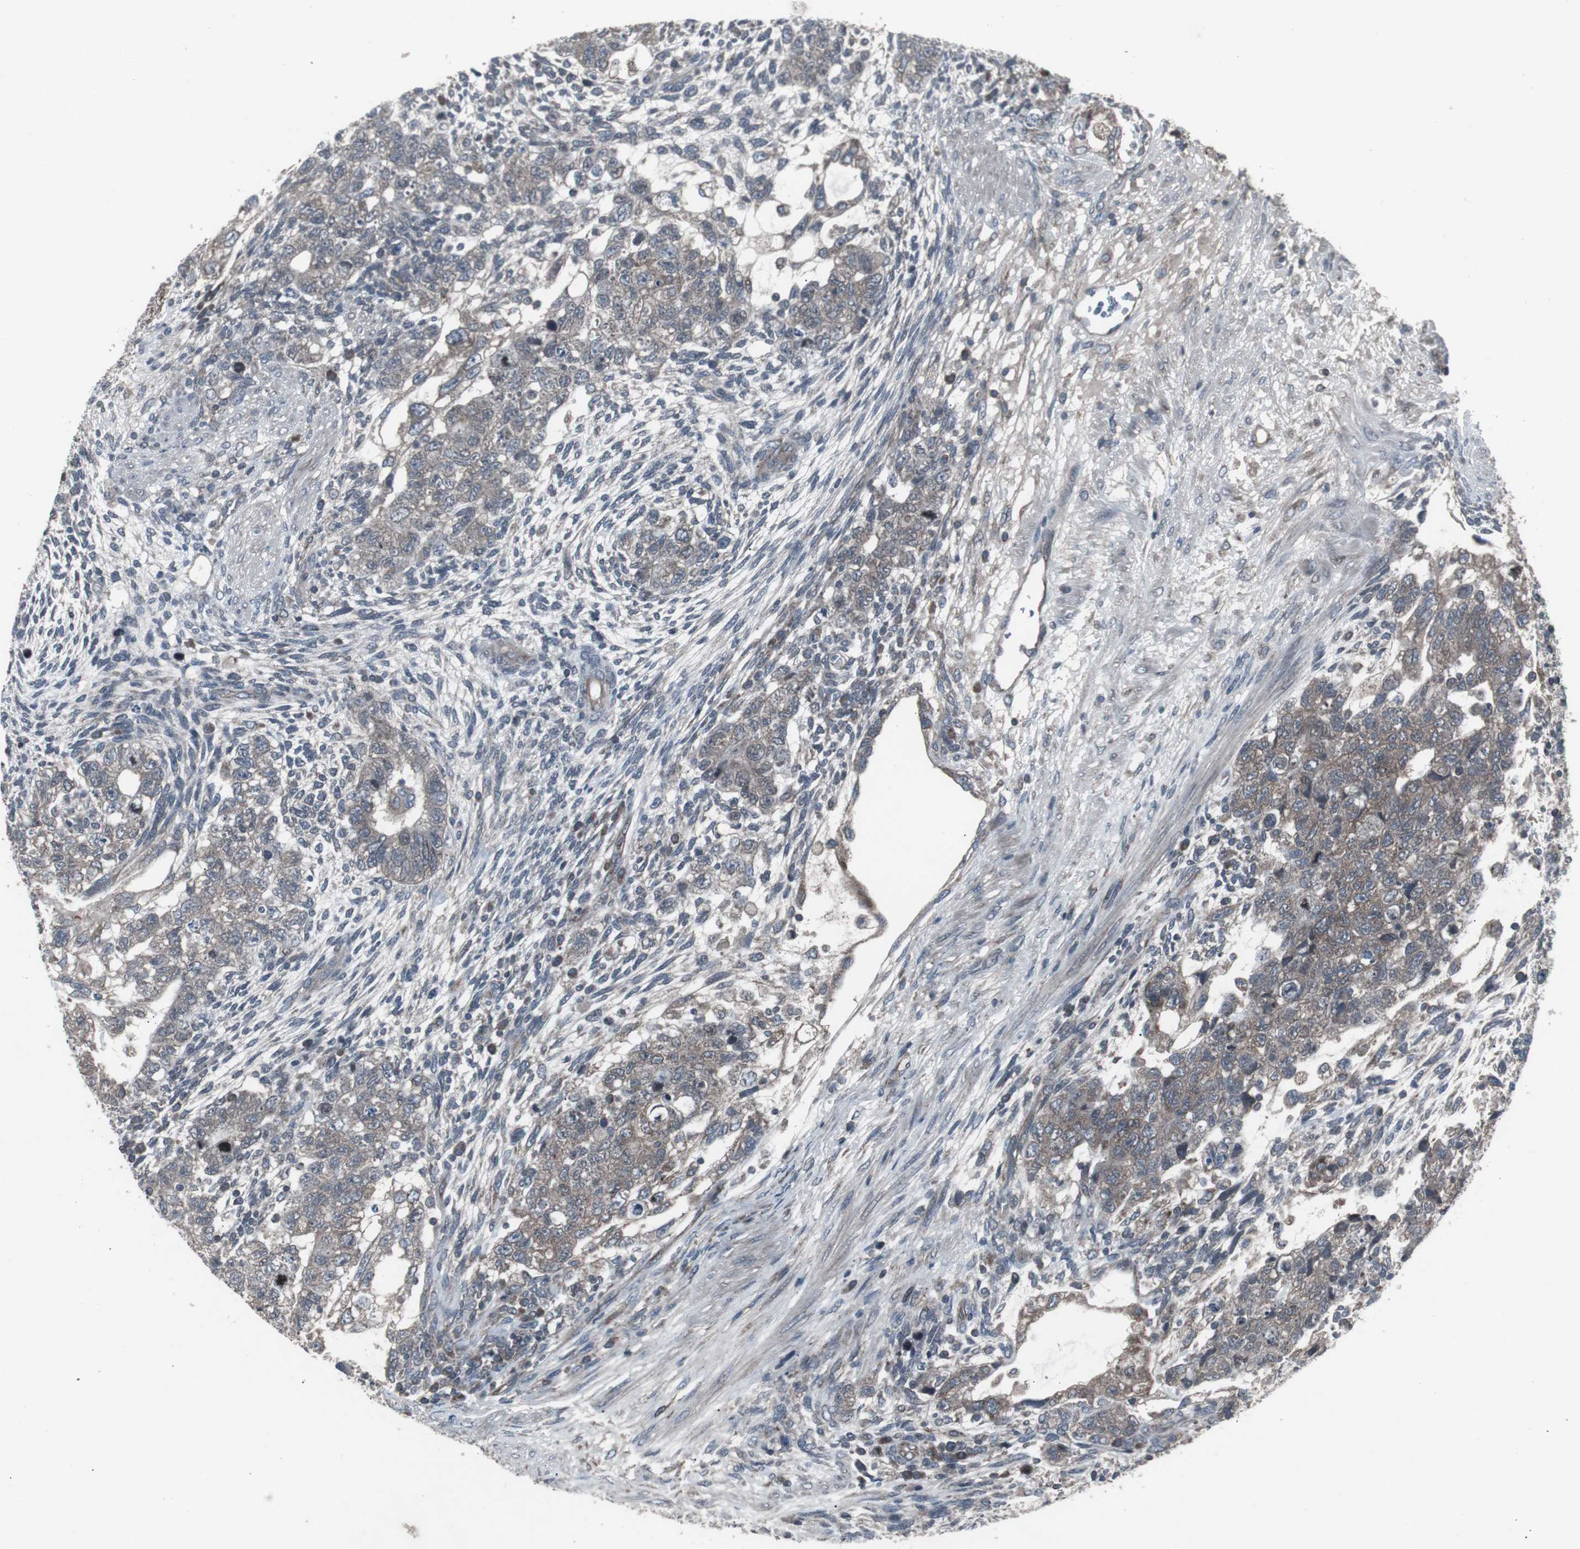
{"staining": {"intensity": "weak", "quantity": "25%-75%", "location": "cytoplasmic/membranous"}, "tissue": "testis cancer", "cell_type": "Tumor cells", "image_type": "cancer", "snomed": [{"axis": "morphology", "description": "Normal tissue, NOS"}, {"axis": "morphology", "description": "Carcinoma, Embryonal, NOS"}, {"axis": "topography", "description": "Testis"}], "caption": "Human testis cancer (embryonal carcinoma) stained for a protein (brown) exhibits weak cytoplasmic/membranous positive staining in approximately 25%-75% of tumor cells.", "gene": "SSTR2", "patient": {"sex": "male", "age": 36}}